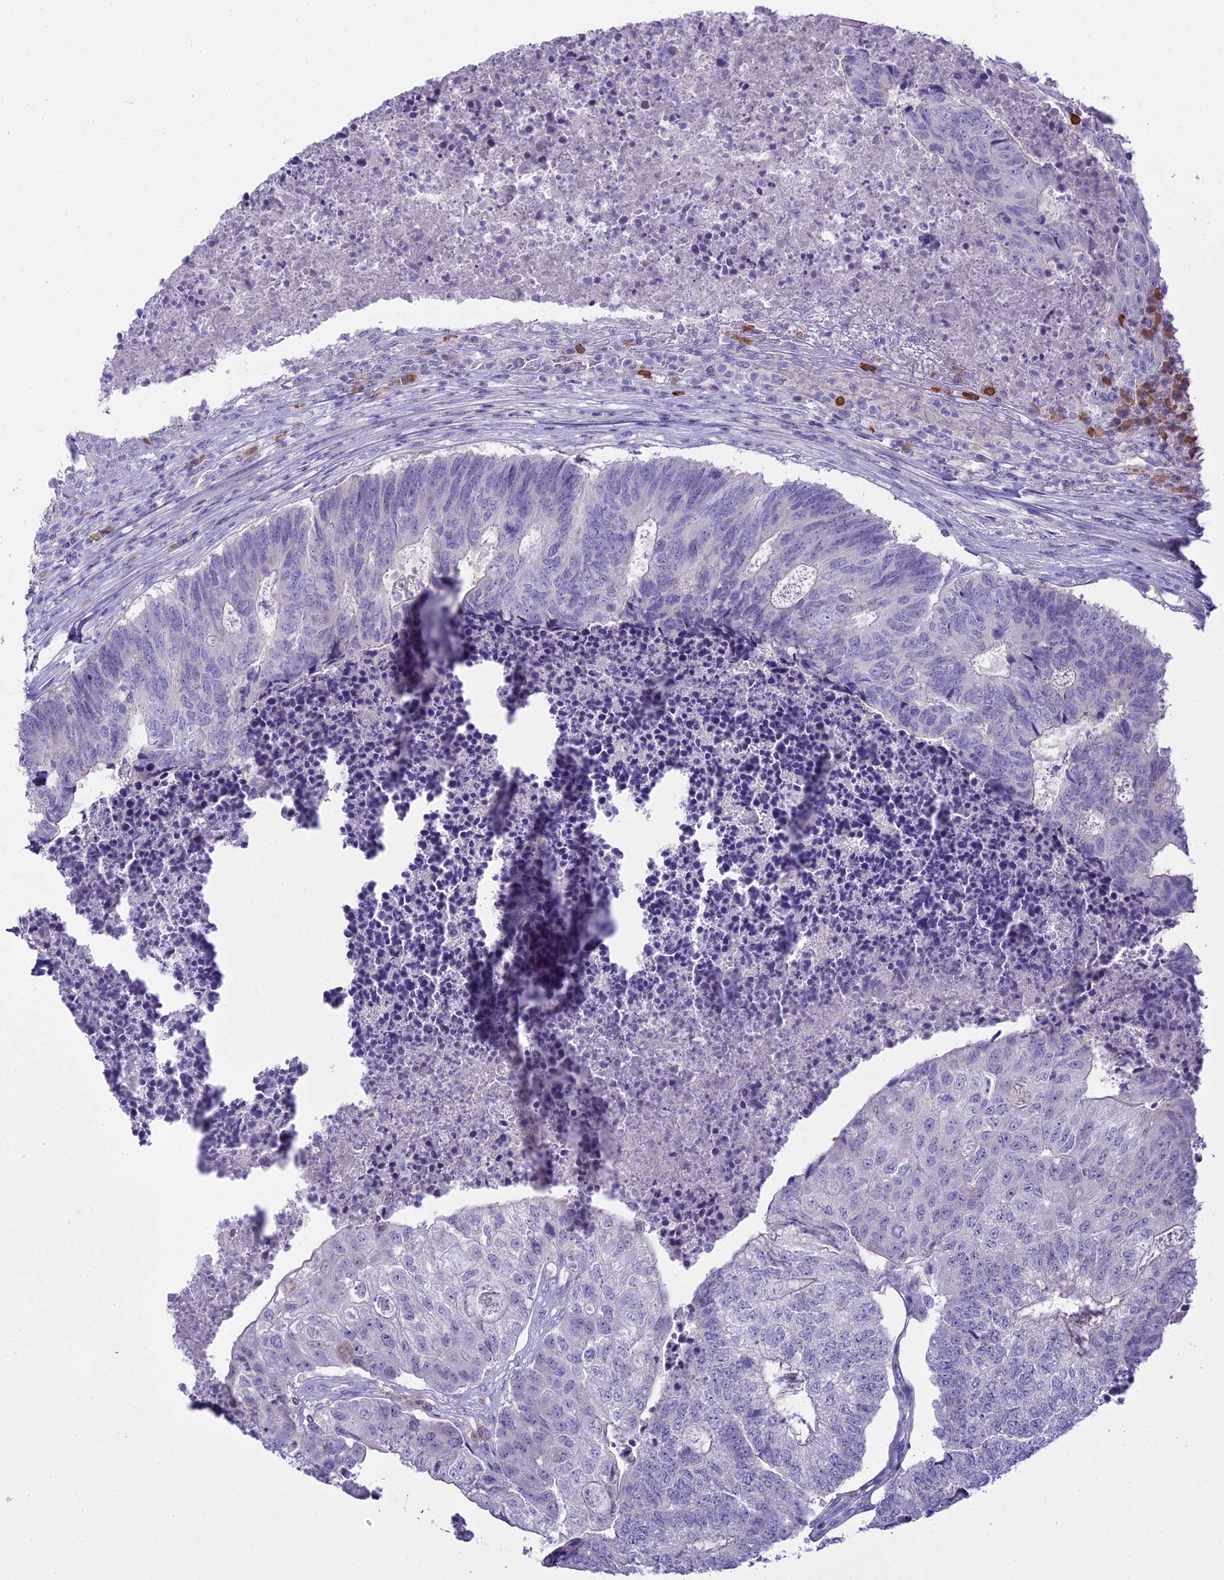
{"staining": {"intensity": "negative", "quantity": "none", "location": "none"}, "tissue": "colorectal cancer", "cell_type": "Tumor cells", "image_type": "cancer", "snomed": [{"axis": "morphology", "description": "Adenocarcinoma, NOS"}, {"axis": "topography", "description": "Colon"}], "caption": "A micrograph of colorectal adenocarcinoma stained for a protein demonstrates no brown staining in tumor cells.", "gene": "BLNK", "patient": {"sex": "female", "age": 67}}